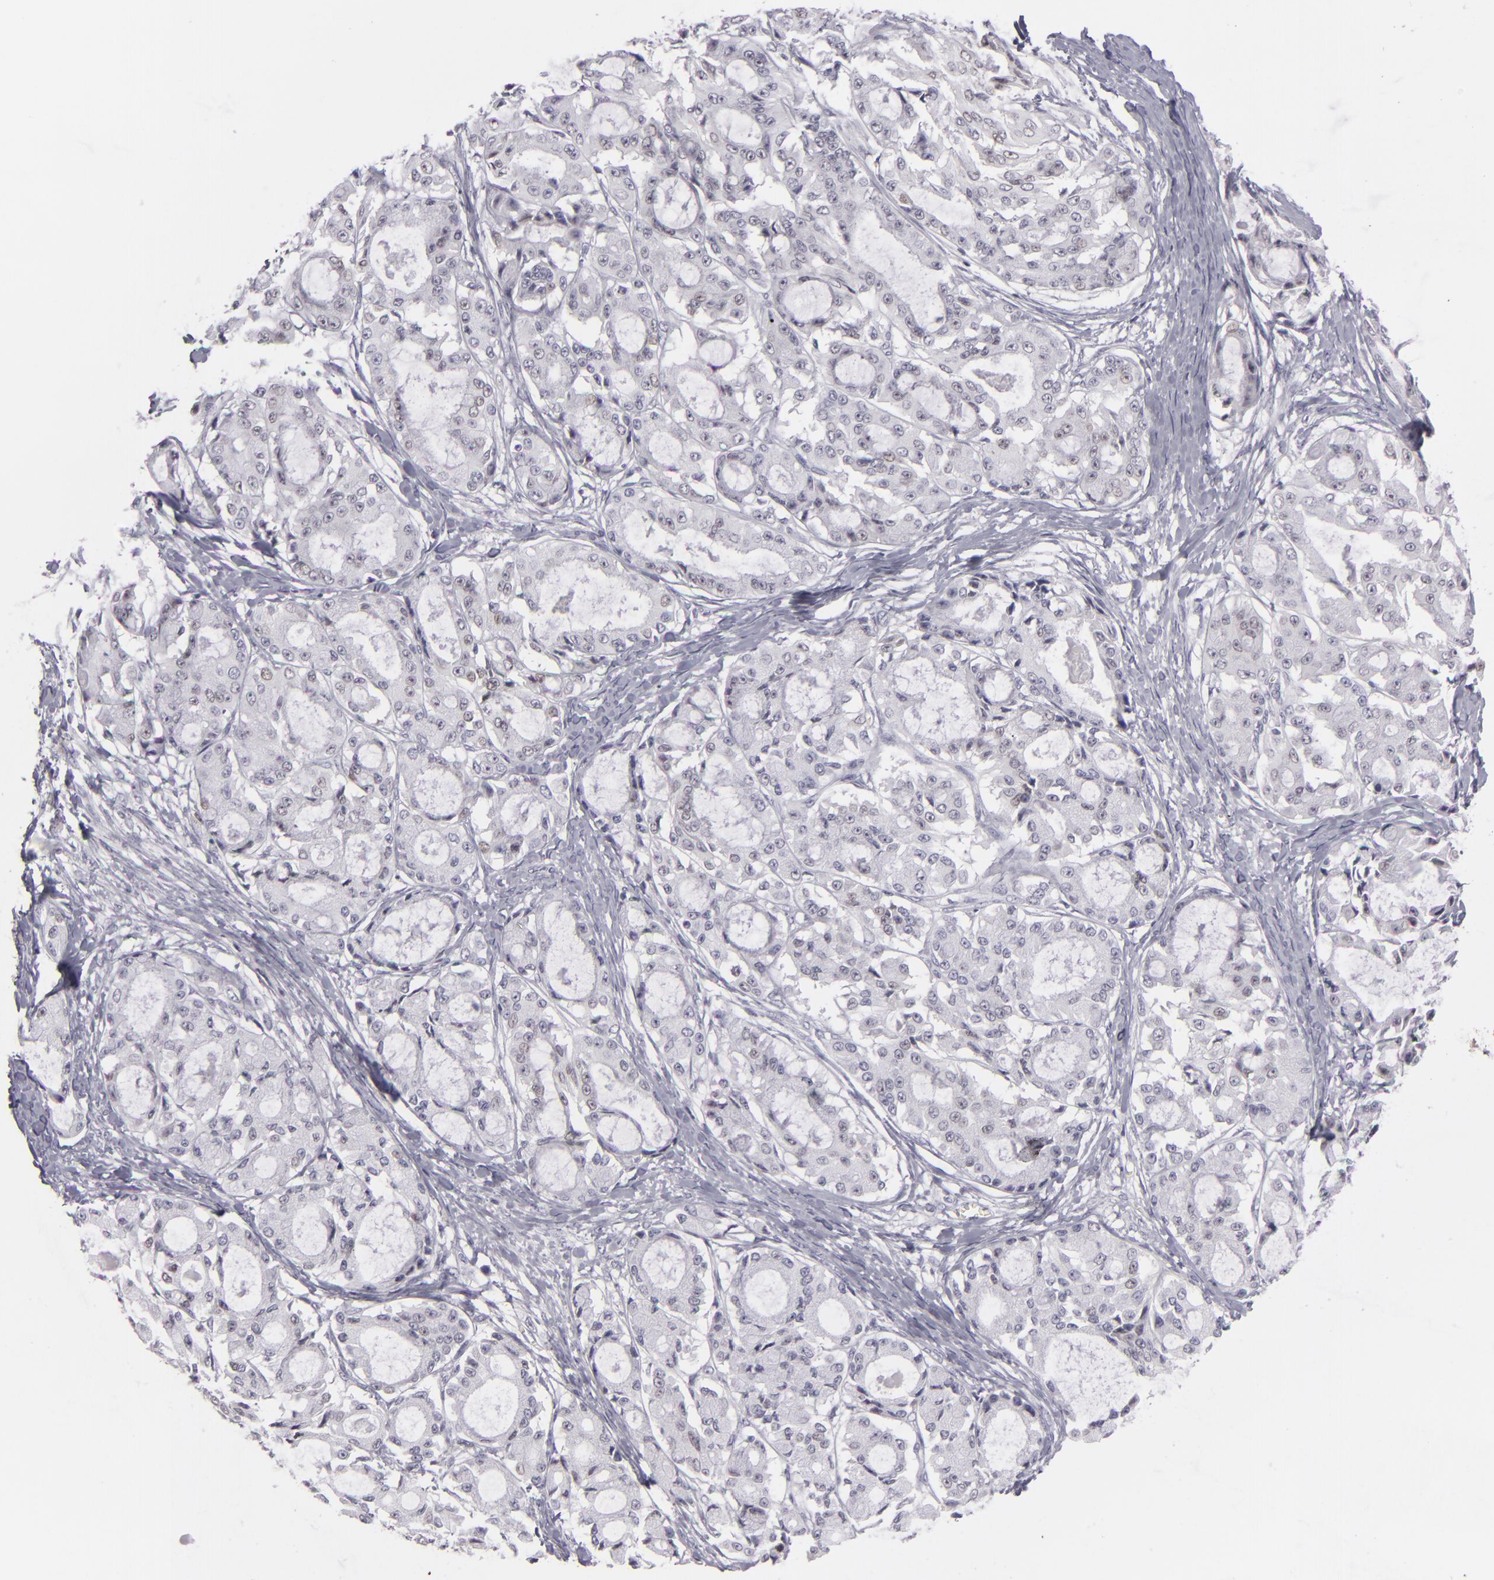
{"staining": {"intensity": "negative", "quantity": "none", "location": "none"}, "tissue": "ovarian cancer", "cell_type": "Tumor cells", "image_type": "cancer", "snomed": [{"axis": "morphology", "description": "Carcinoma, endometroid"}, {"axis": "topography", "description": "Ovary"}], "caption": "Immunohistochemistry (IHC) image of ovarian endometroid carcinoma stained for a protein (brown), which demonstrates no positivity in tumor cells.", "gene": "CDX2", "patient": {"sex": "female", "age": 61}}